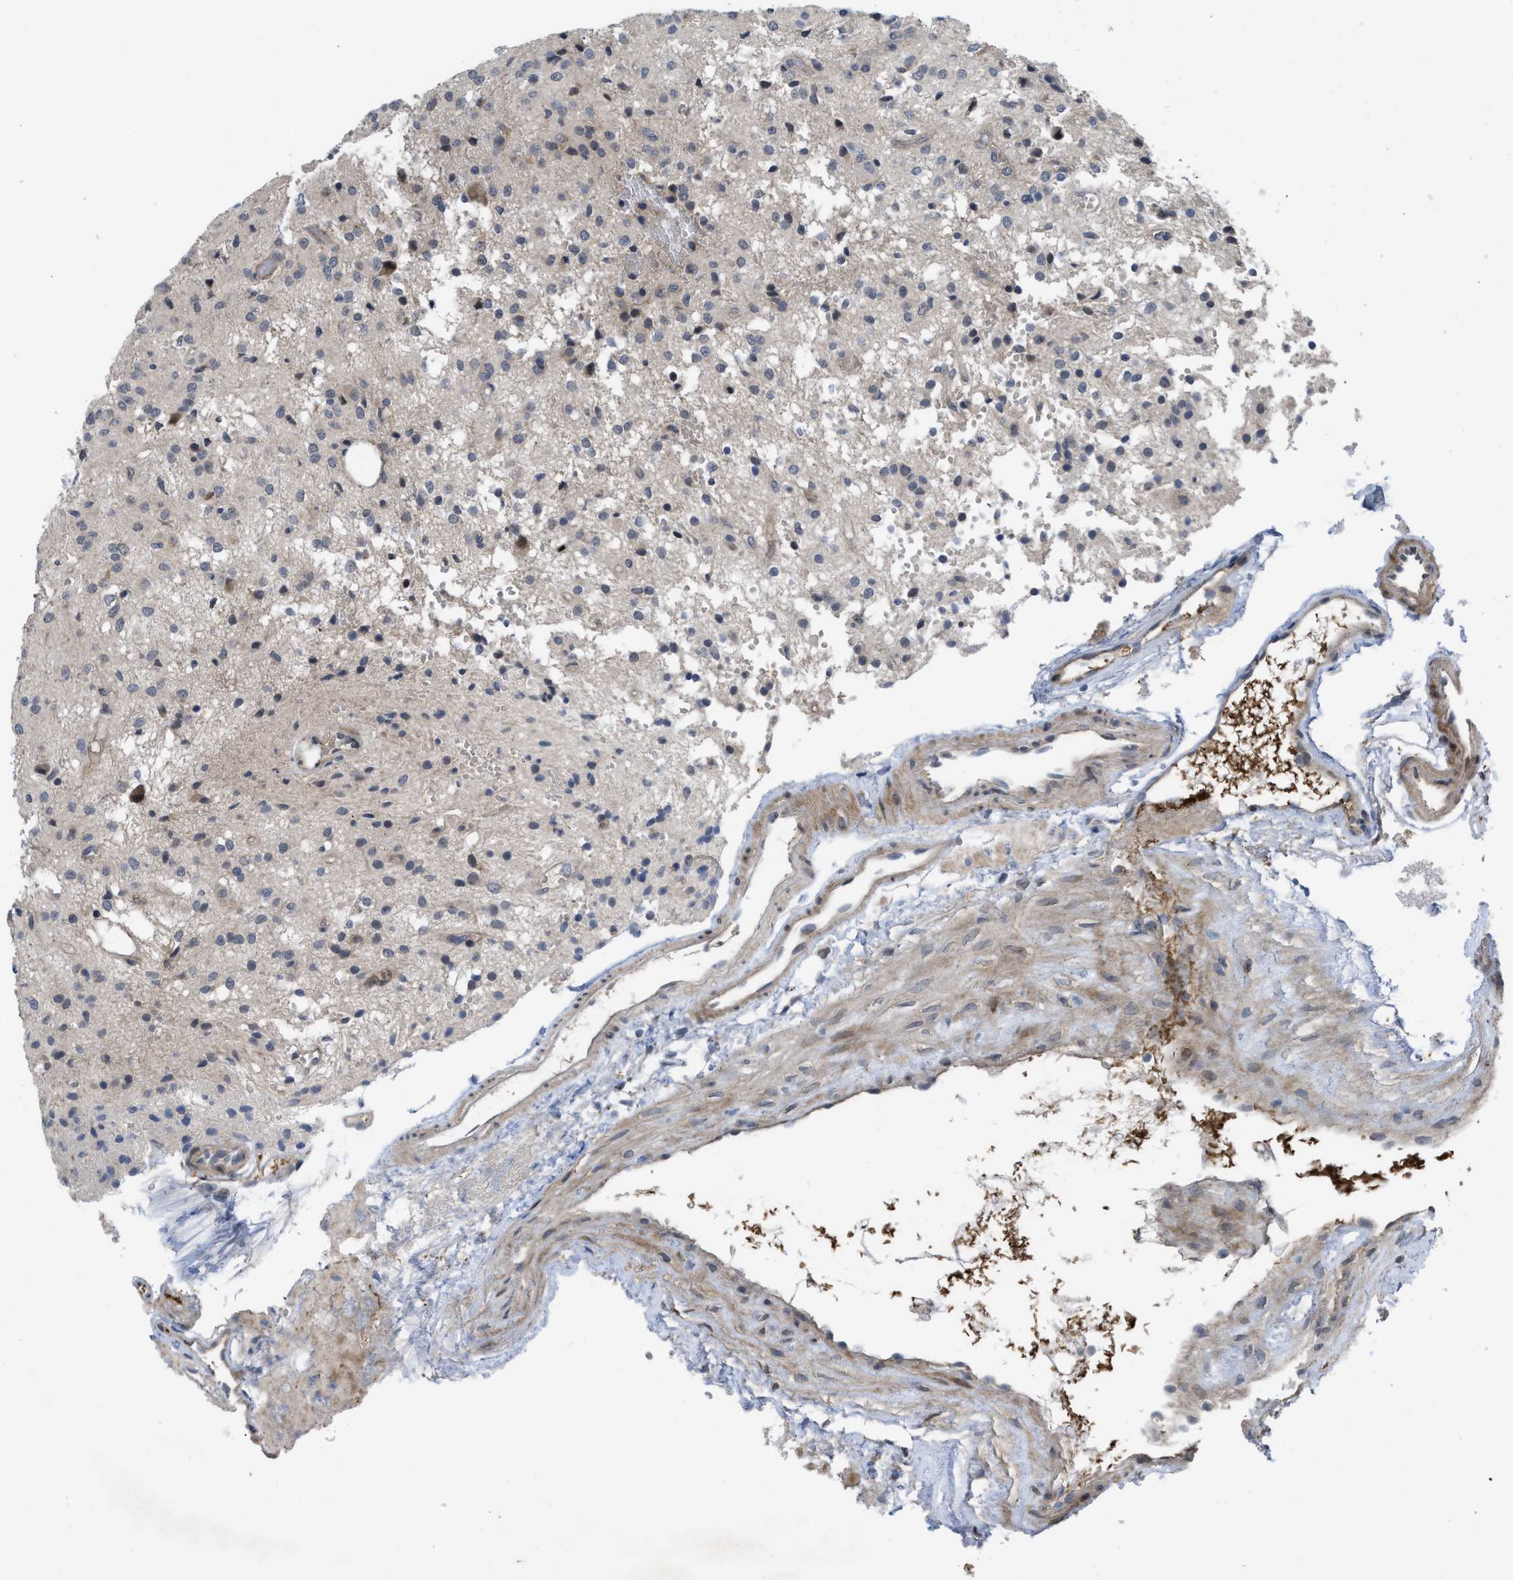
{"staining": {"intensity": "negative", "quantity": "none", "location": "none"}, "tissue": "glioma", "cell_type": "Tumor cells", "image_type": "cancer", "snomed": [{"axis": "morphology", "description": "Glioma, malignant, High grade"}, {"axis": "topography", "description": "Brain"}], "caption": "IHC micrograph of neoplastic tissue: glioma stained with DAB (3,3'-diaminobenzidine) displays no significant protein staining in tumor cells.", "gene": "LDAF1", "patient": {"sex": "female", "age": 59}}